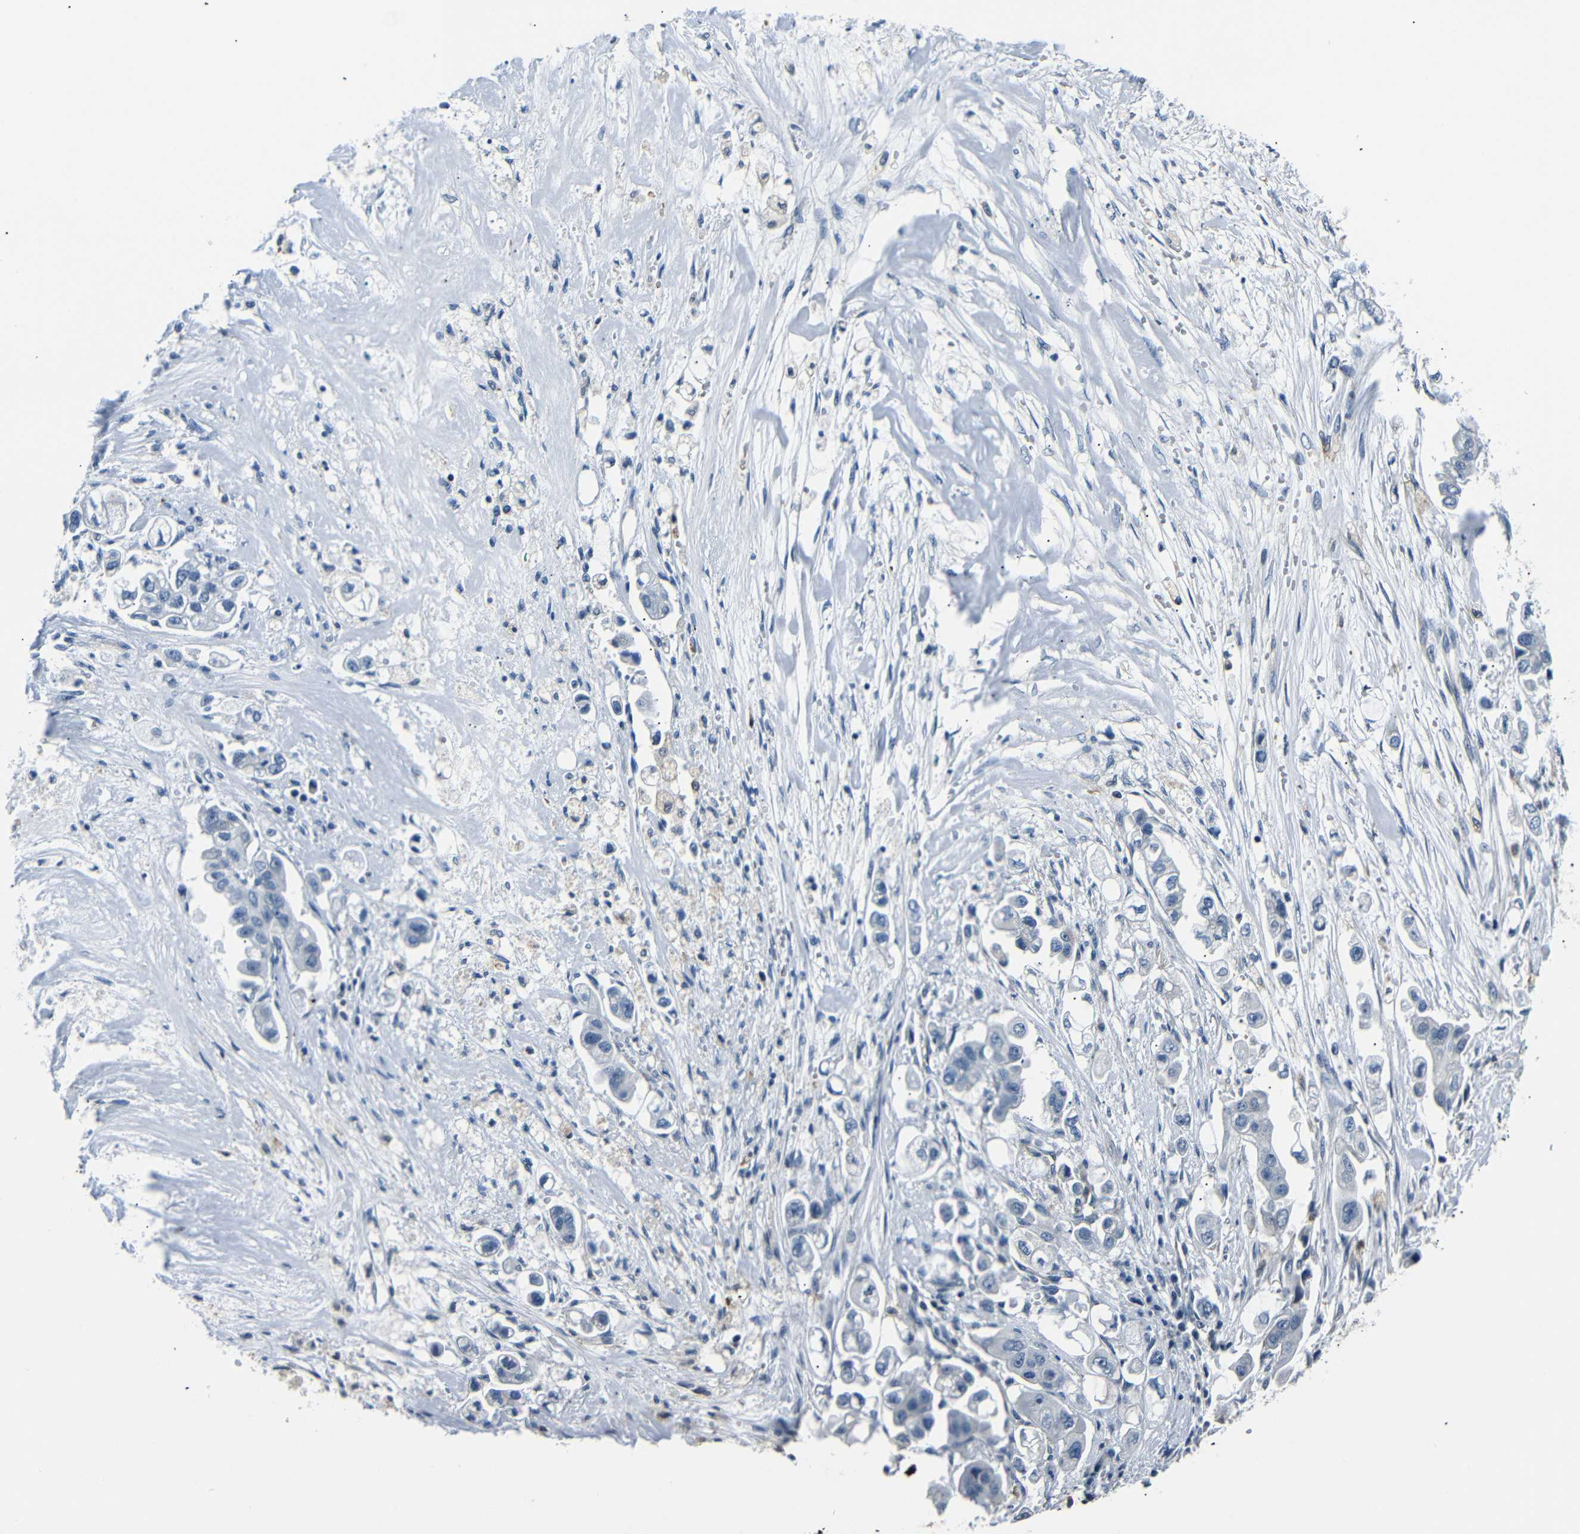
{"staining": {"intensity": "negative", "quantity": "none", "location": "none"}, "tissue": "stomach cancer", "cell_type": "Tumor cells", "image_type": "cancer", "snomed": [{"axis": "morphology", "description": "Adenocarcinoma, NOS"}, {"axis": "topography", "description": "Stomach"}], "caption": "The image exhibits no significant staining in tumor cells of adenocarcinoma (stomach). (DAB IHC visualized using brightfield microscopy, high magnification).", "gene": "TAFA1", "patient": {"sex": "male", "age": 62}}